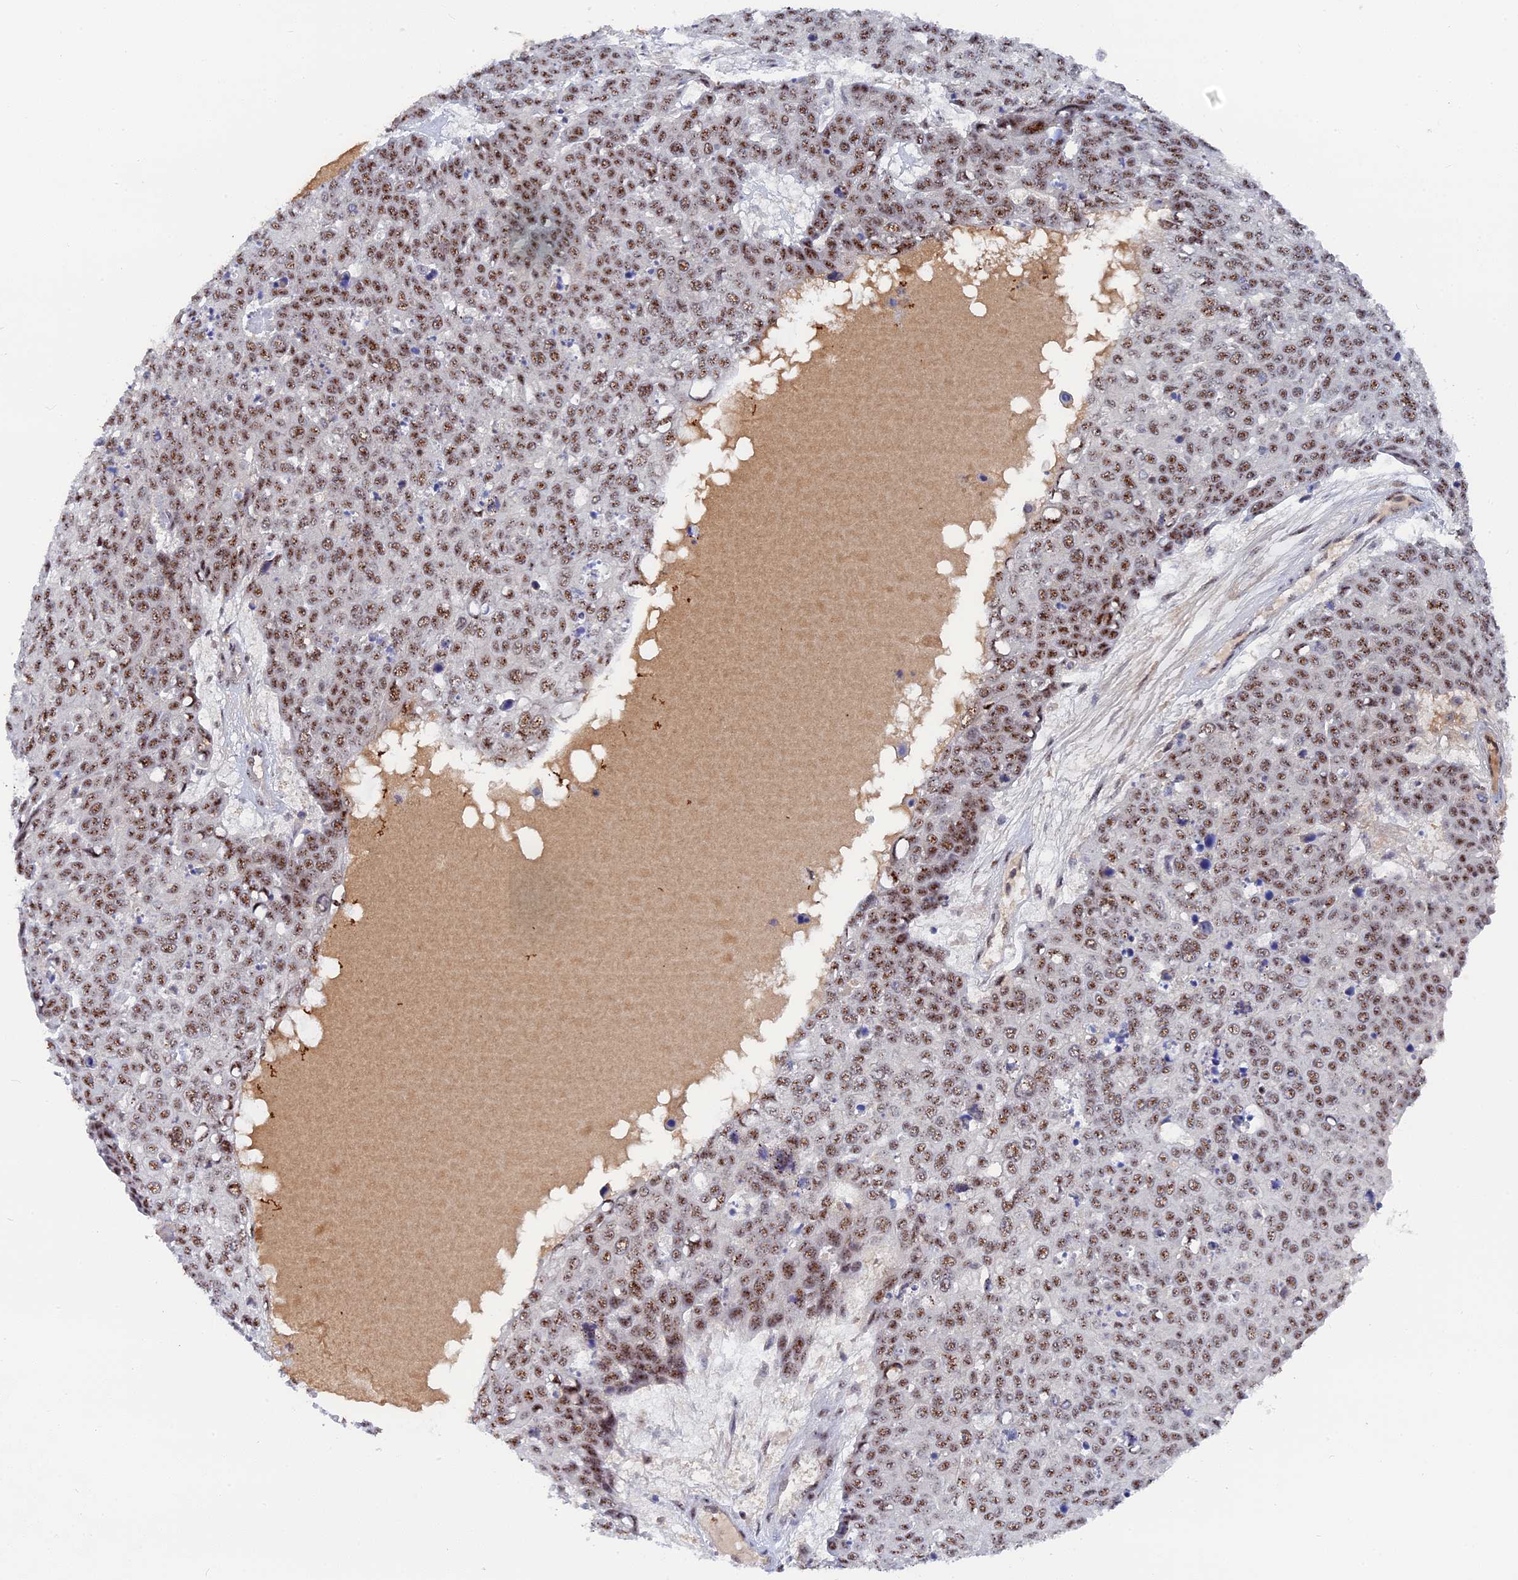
{"staining": {"intensity": "moderate", "quantity": ">75%", "location": "nuclear"}, "tissue": "skin cancer", "cell_type": "Tumor cells", "image_type": "cancer", "snomed": [{"axis": "morphology", "description": "Squamous cell carcinoma, NOS"}, {"axis": "topography", "description": "Skin"}], "caption": "Squamous cell carcinoma (skin) tissue displays moderate nuclear positivity in approximately >75% of tumor cells, visualized by immunohistochemistry. (DAB (3,3'-diaminobenzidine) IHC, brown staining for protein, blue staining for nuclei).", "gene": "TAB1", "patient": {"sex": "male", "age": 71}}